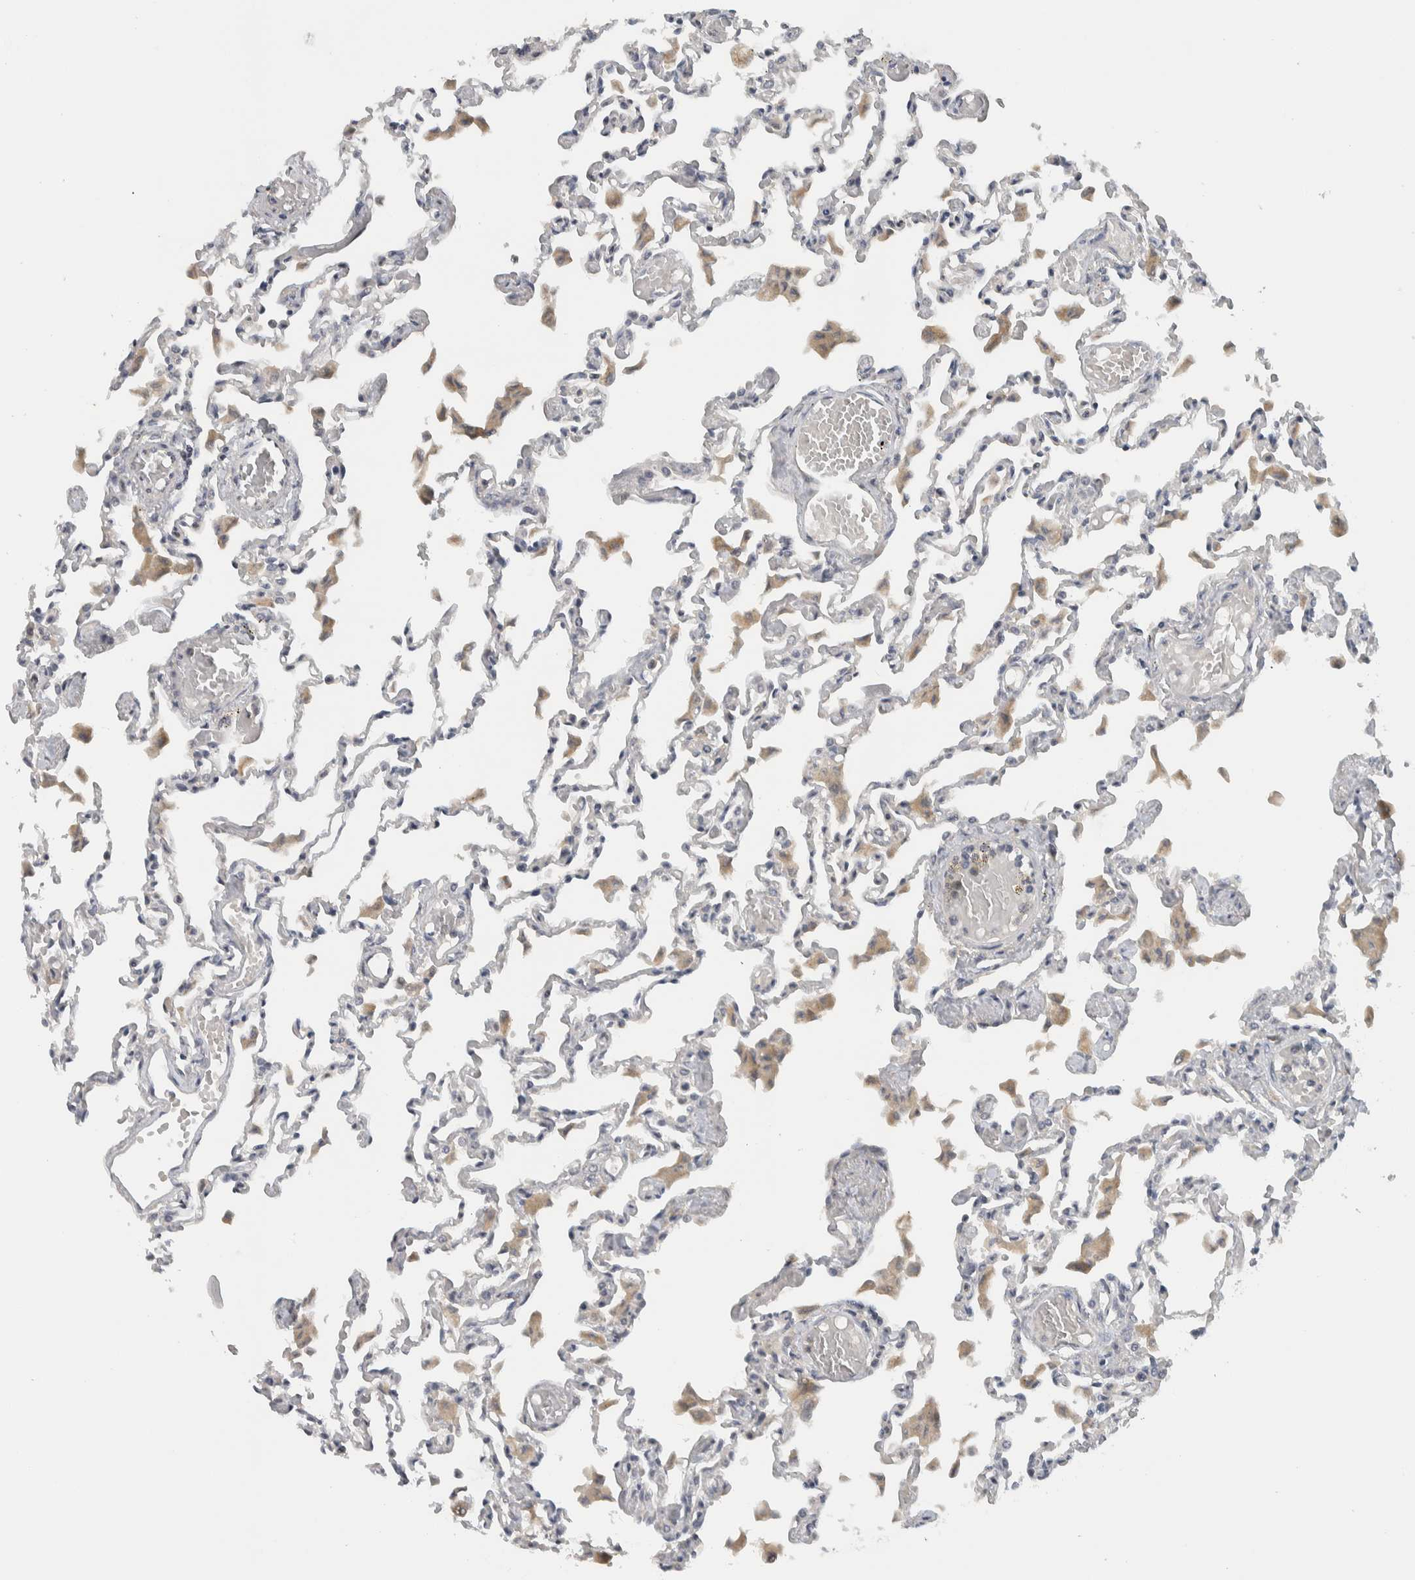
{"staining": {"intensity": "negative", "quantity": "none", "location": "none"}, "tissue": "lung", "cell_type": "Alveolar cells", "image_type": "normal", "snomed": [{"axis": "morphology", "description": "Normal tissue, NOS"}, {"axis": "topography", "description": "Bronchus"}, {"axis": "topography", "description": "Lung"}], "caption": "Immunohistochemistry image of normal lung stained for a protein (brown), which shows no positivity in alveolar cells. (DAB immunohistochemistry (IHC), high magnification).", "gene": "AFP", "patient": {"sex": "female", "age": 49}}